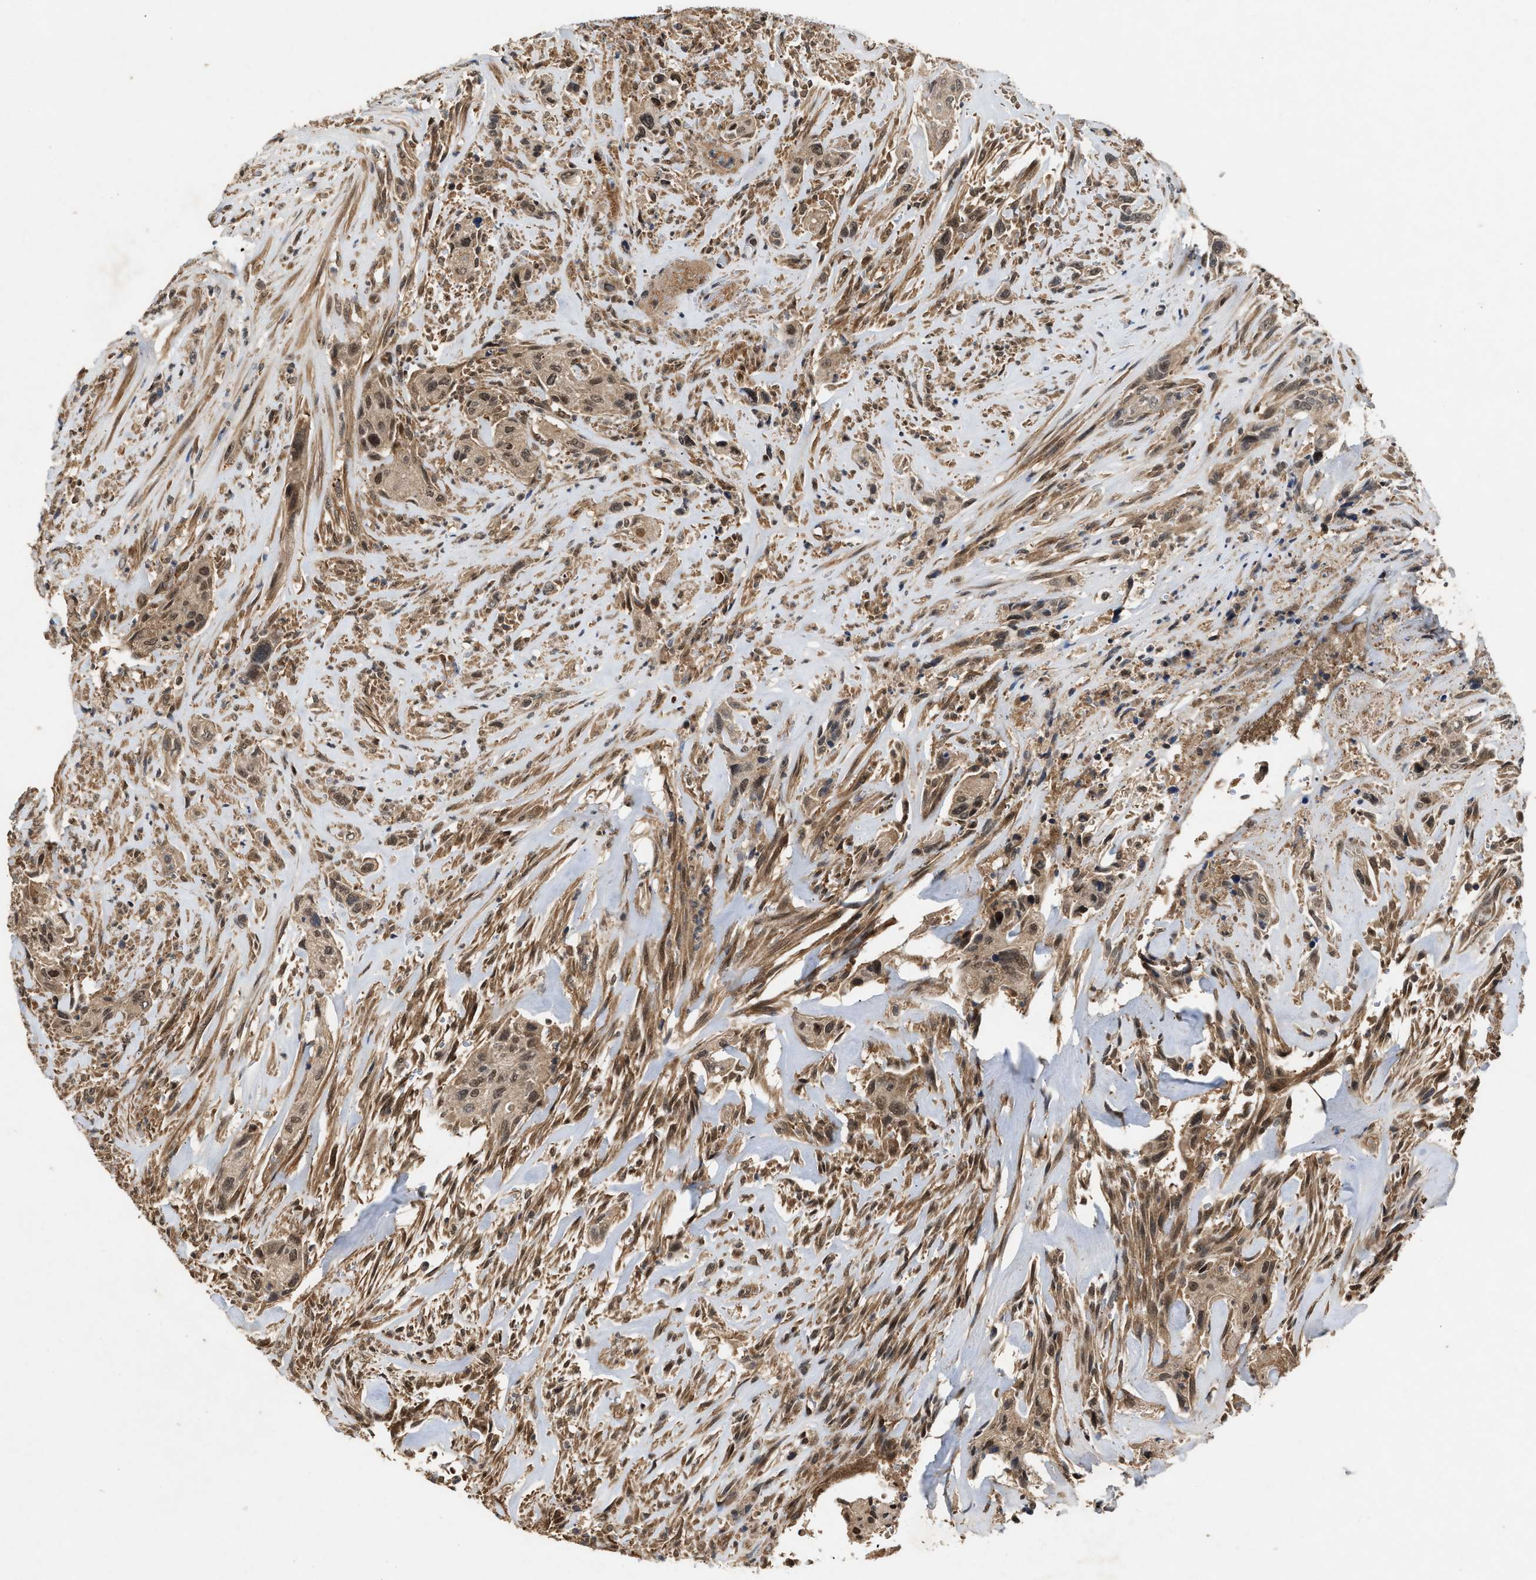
{"staining": {"intensity": "moderate", "quantity": ">75%", "location": "cytoplasmic/membranous,nuclear"}, "tissue": "urothelial cancer", "cell_type": "Tumor cells", "image_type": "cancer", "snomed": [{"axis": "morphology", "description": "Urothelial carcinoma, Low grade"}, {"axis": "morphology", "description": "Urothelial carcinoma, High grade"}, {"axis": "topography", "description": "Urinary bladder"}], "caption": "DAB (3,3'-diaminobenzidine) immunohistochemical staining of human urothelial cancer shows moderate cytoplasmic/membranous and nuclear protein expression in about >75% of tumor cells. The staining was performed using DAB (3,3'-diaminobenzidine), with brown indicating positive protein expression. Nuclei are stained blue with hematoxylin.", "gene": "RUSC2", "patient": {"sex": "male", "age": 35}}